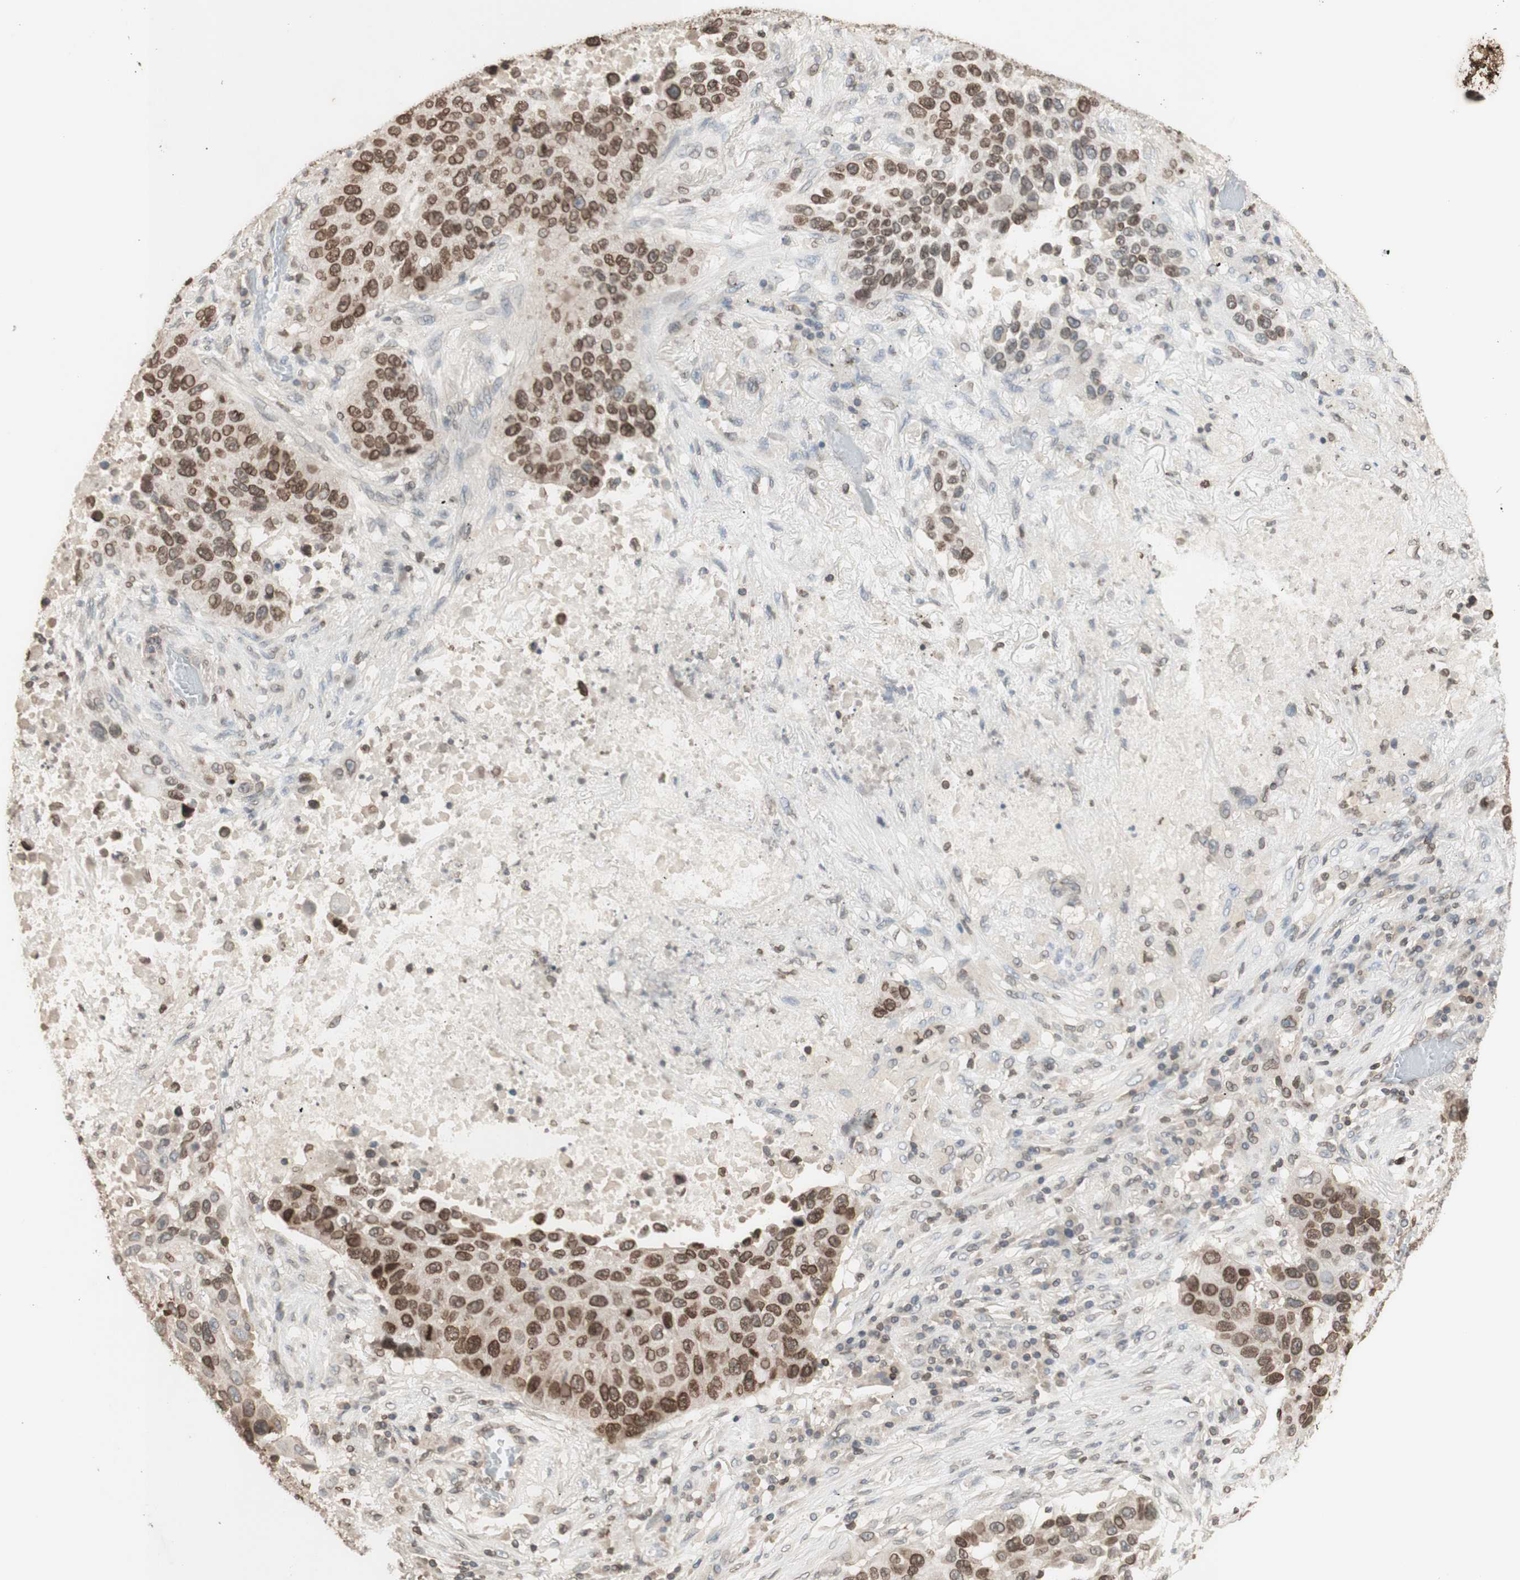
{"staining": {"intensity": "moderate", "quantity": ">75%", "location": "cytoplasmic/membranous,nuclear"}, "tissue": "lung cancer", "cell_type": "Tumor cells", "image_type": "cancer", "snomed": [{"axis": "morphology", "description": "Squamous cell carcinoma, NOS"}, {"axis": "topography", "description": "Lung"}], "caption": "There is medium levels of moderate cytoplasmic/membranous and nuclear positivity in tumor cells of lung squamous cell carcinoma, as demonstrated by immunohistochemical staining (brown color).", "gene": "TMPO", "patient": {"sex": "male", "age": 57}}